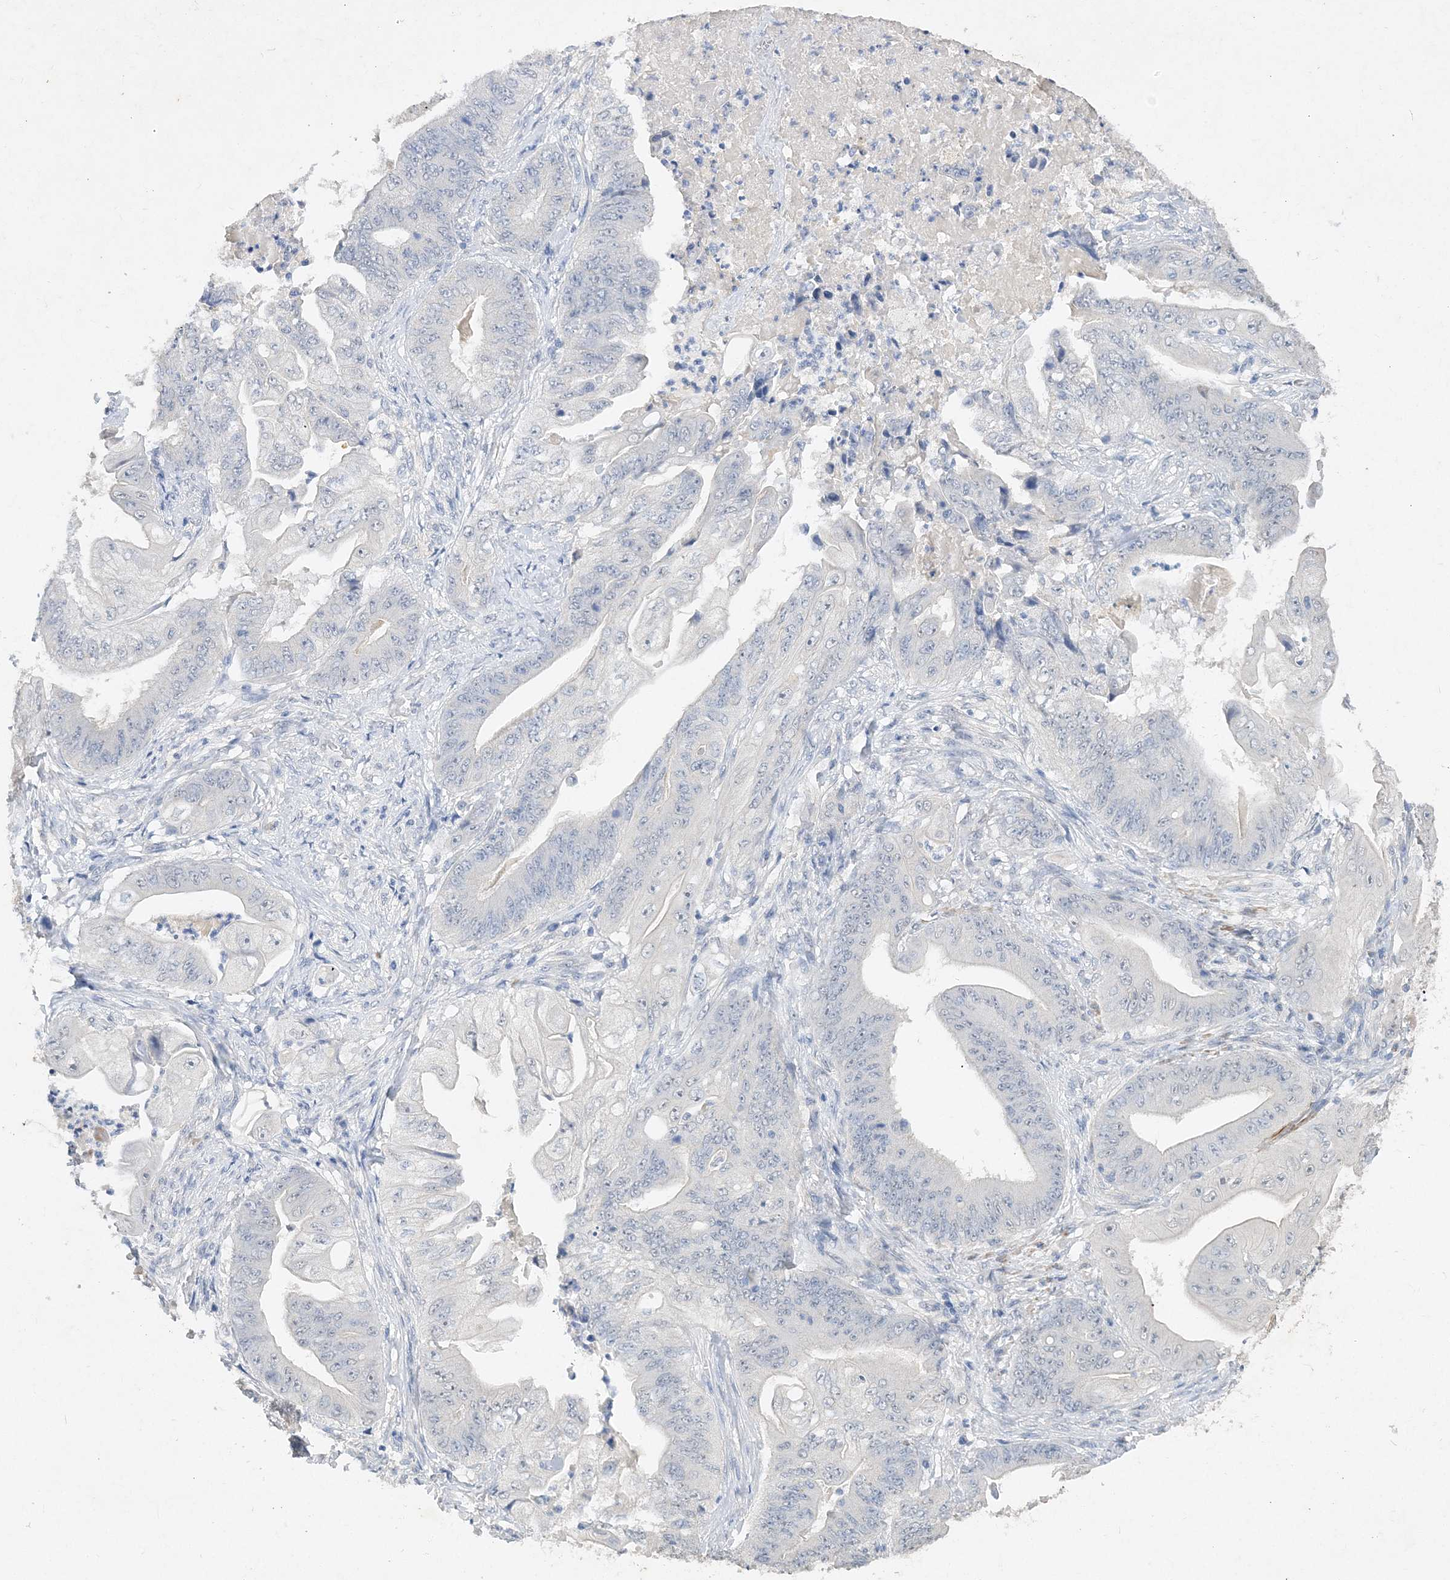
{"staining": {"intensity": "negative", "quantity": "none", "location": "none"}, "tissue": "stomach cancer", "cell_type": "Tumor cells", "image_type": "cancer", "snomed": [{"axis": "morphology", "description": "Adenocarcinoma, NOS"}, {"axis": "topography", "description": "Stomach"}], "caption": "Tumor cells show no significant staining in adenocarcinoma (stomach).", "gene": "C11orf58", "patient": {"sex": "female", "age": 73}}